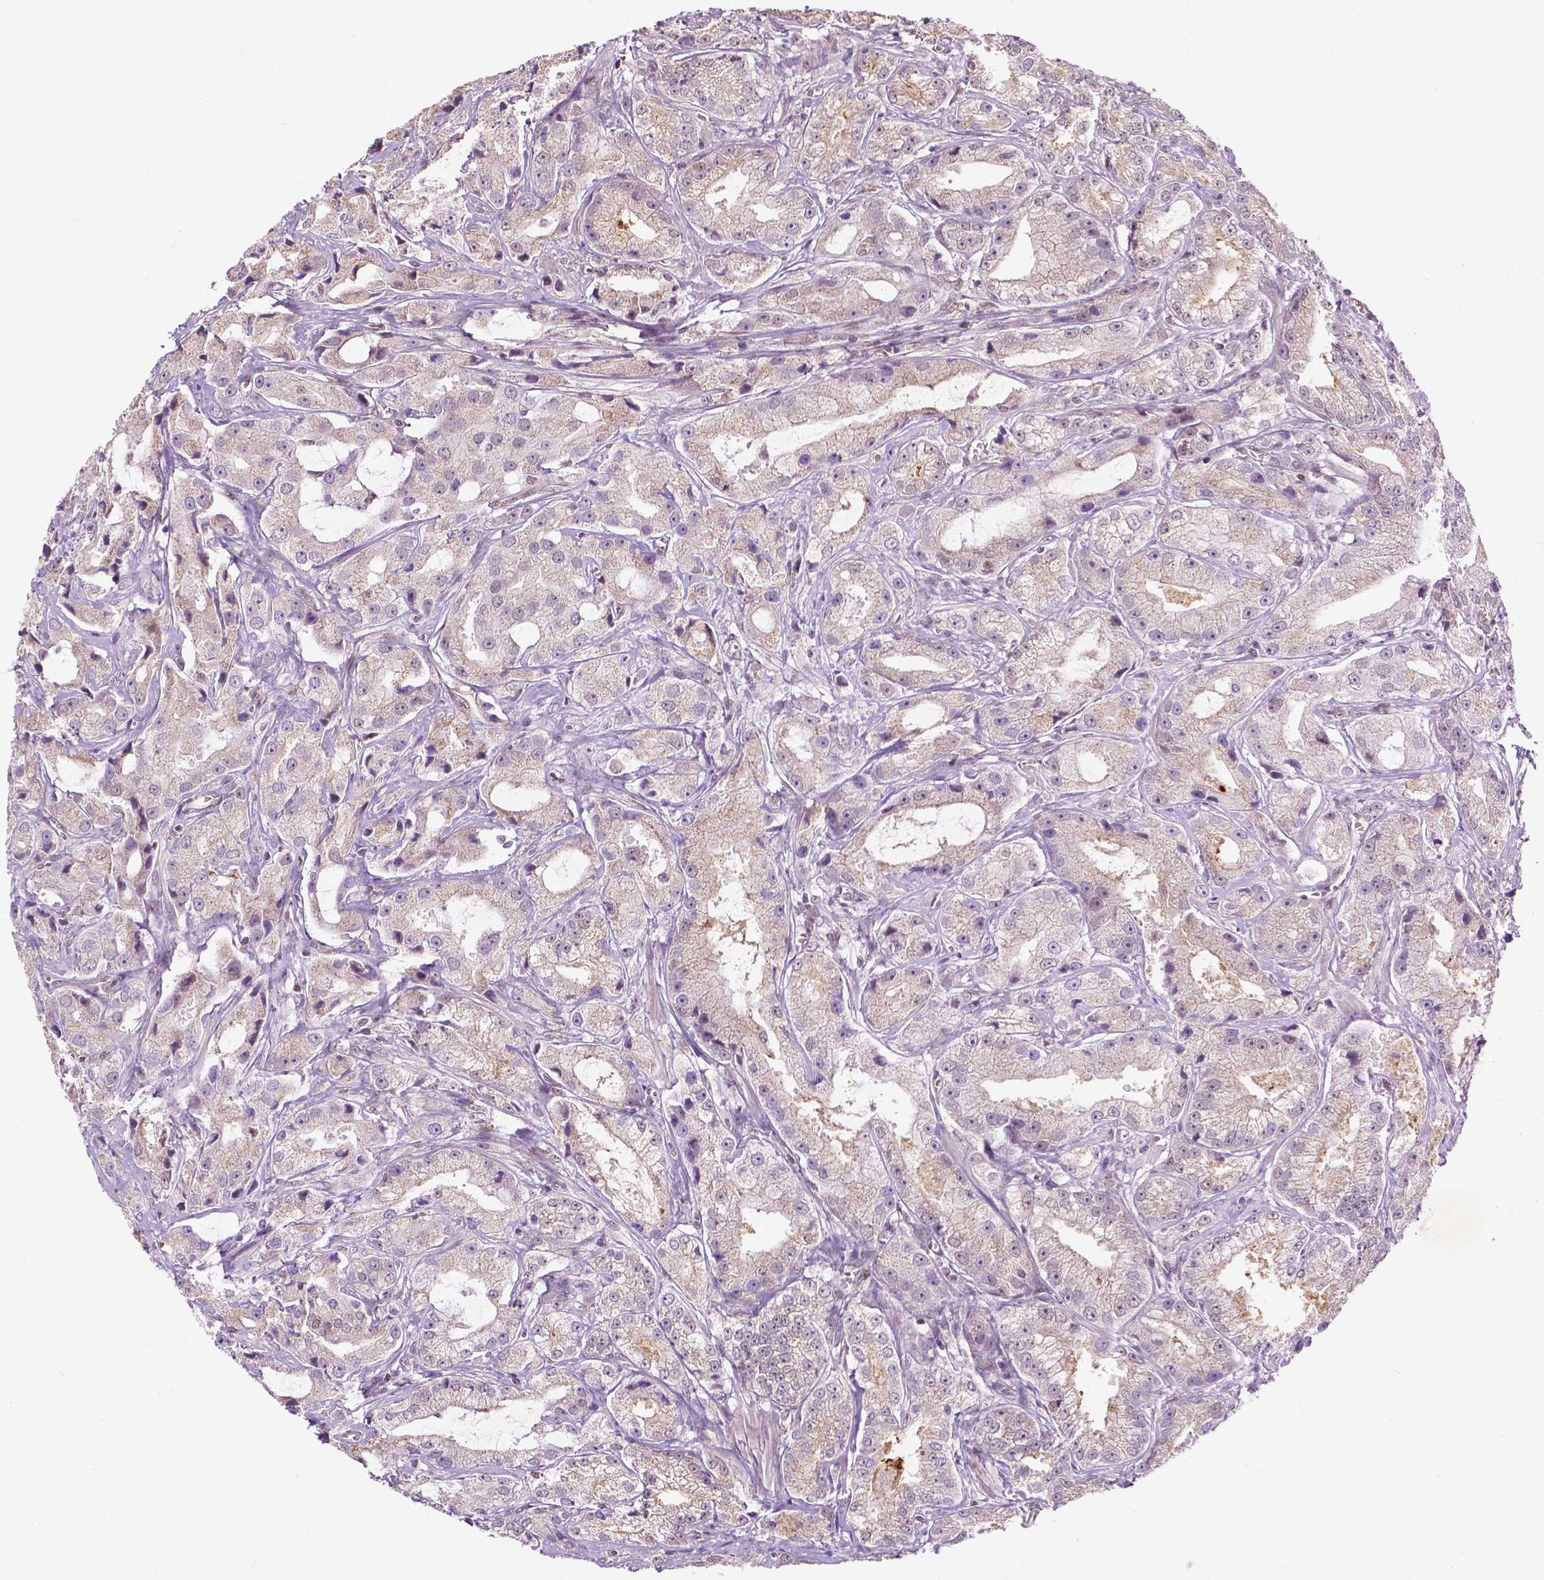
{"staining": {"intensity": "weak", "quantity": "25%-75%", "location": "nuclear"}, "tissue": "prostate cancer", "cell_type": "Tumor cells", "image_type": "cancer", "snomed": [{"axis": "morphology", "description": "Adenocarcinoma, High grade"}, {"axis": "topography", "description": "Prostate"}], "caption": "The image demonstrates immunohistochemical staining of prostate cancer (high-grade adenocarcinoma). There is weak nuclear expression is seen in approximately 25%-75% of tumor cells. Ihc stains the protein in brown and the nuclei are stained blue.", "gene": "ZNF41", "patient": {"sex": "male", "age": 64}}